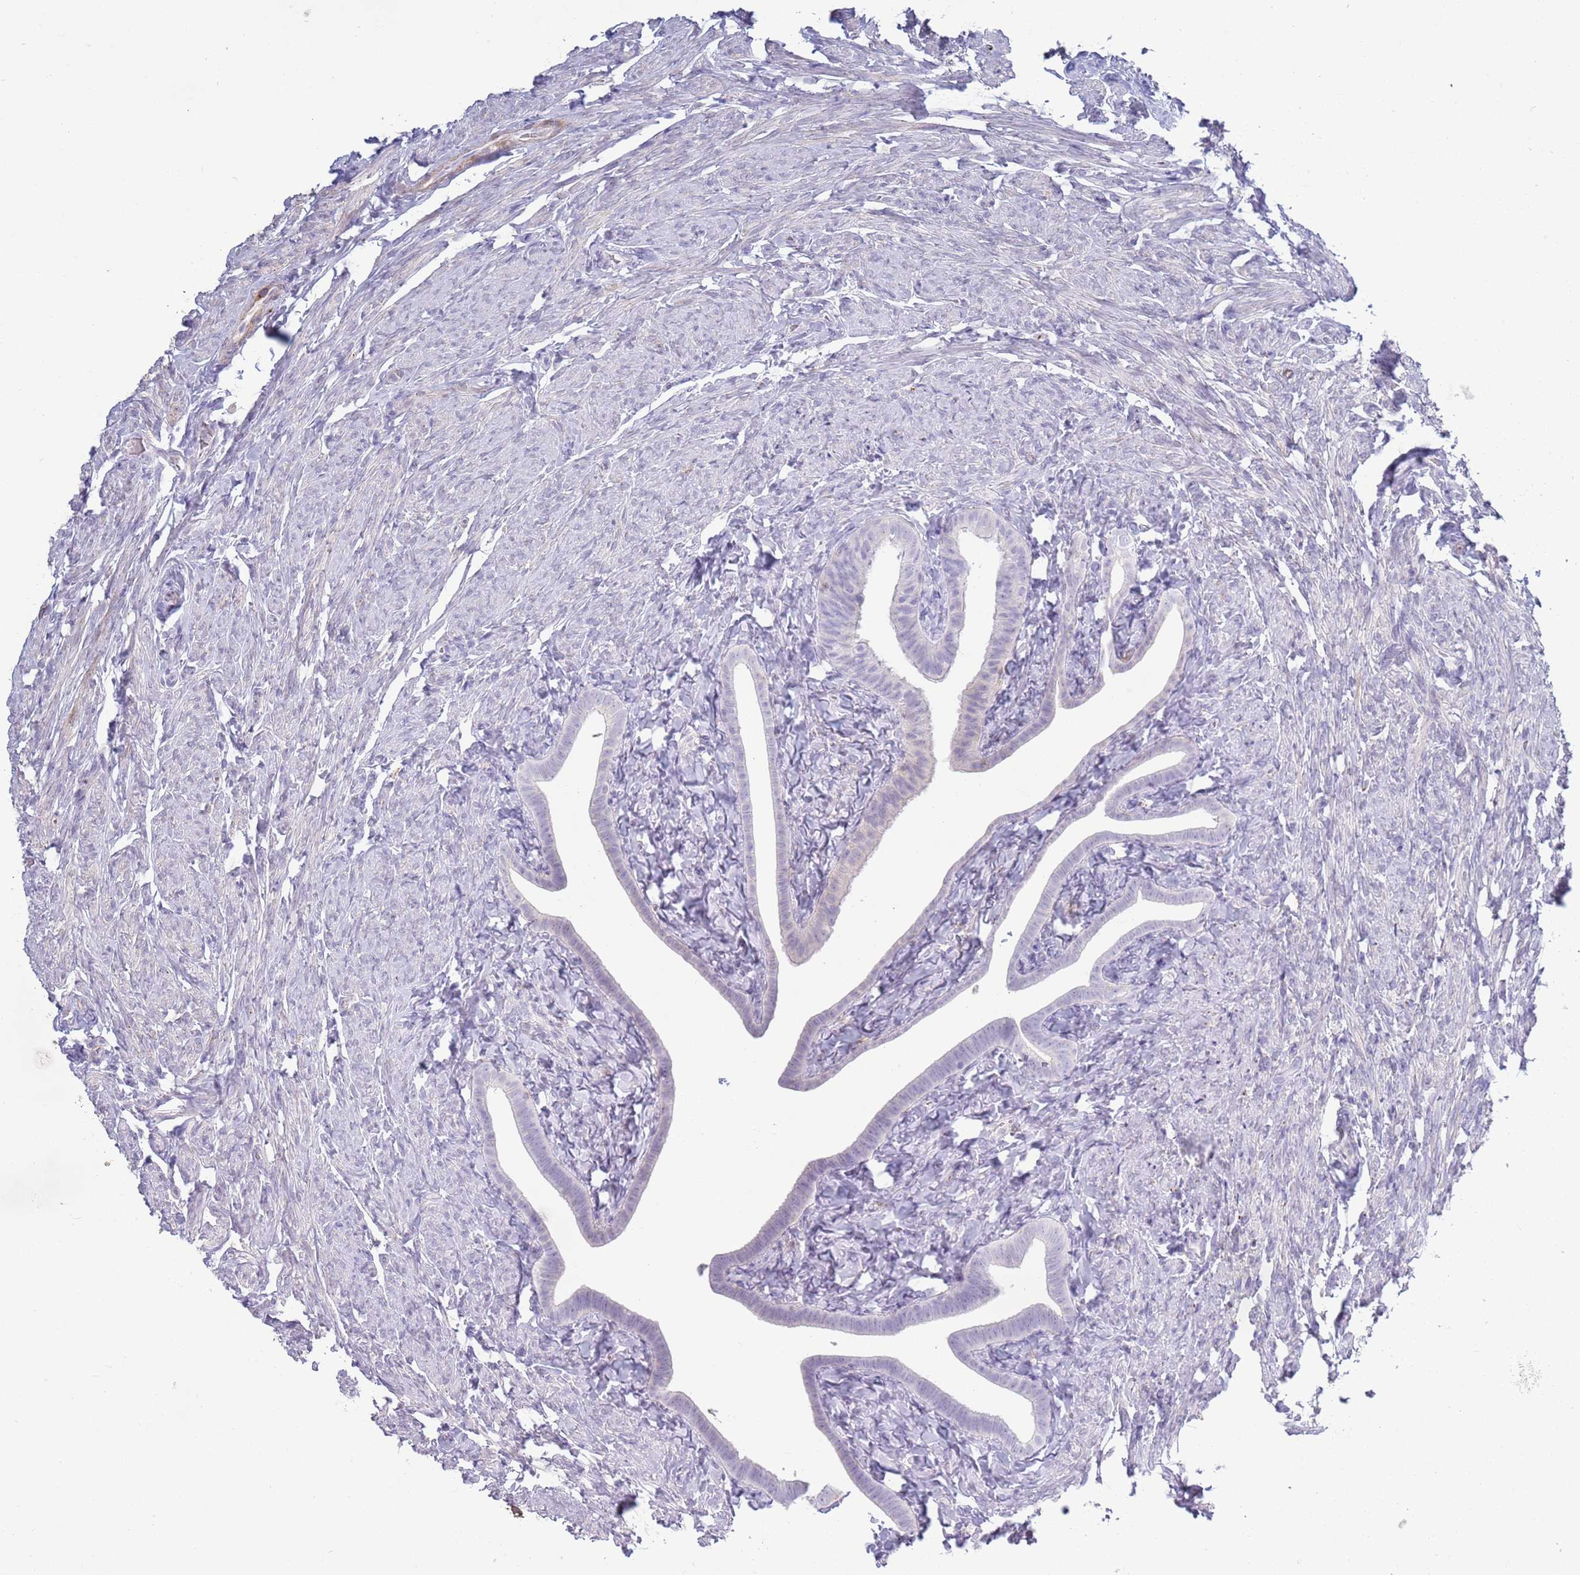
{"staining": {"intensity": "negative", "quantity": "none", "location": "none"}, "tissue": "fallopian tube", "cell_type": "Glandular cells", "image_type": "normal", "snomed": [{"axis": "morphology", "description": "Normal tissue, NOS"}, {"axis": "topography", "description": "Fallopian tube"}], "caption": "A photomicrograph of human fallopian tube is negative for staining in glandular cells.", "gene": "ACSBG1", "patient": {"sex": "female", "age": 69}}